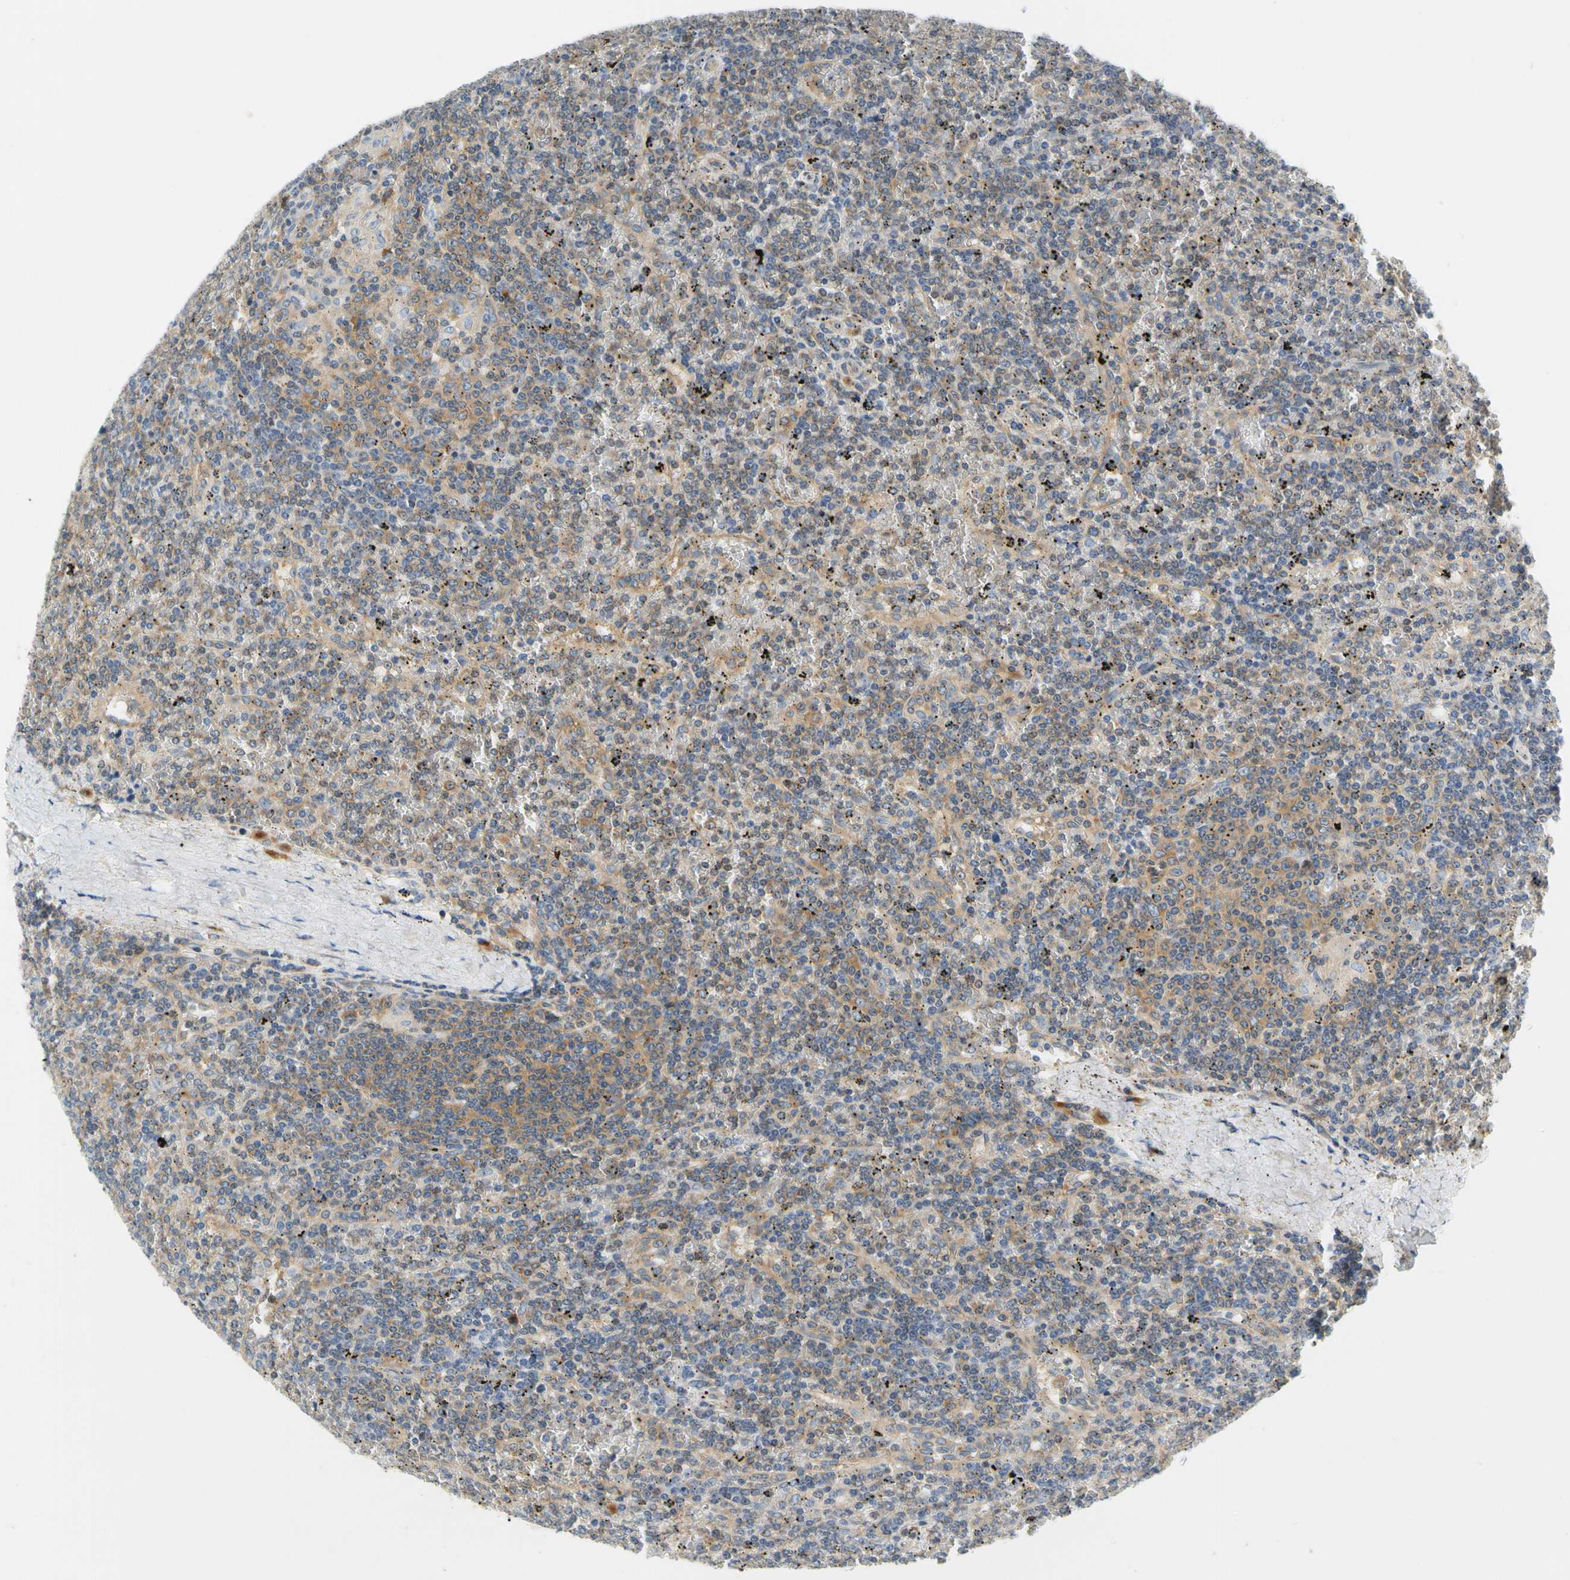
{"staining": {"intensity": "weak", "quantity": "25%-75%", "location": "cytoplasmic/membranous"}, "tissue": "lymphoma", "cell_type": "Tumor cells", "image_type": "cancer", "snomed": [{"axis": "morphology", "description": "Malignant lymphoma, non-Hodgkin's type, Low grade"}, {"axis": "topography", "description": "Spleen"}], "caption": "Tumor cells reveal low levels of weak cytoplasmic/membranous positivity in about 25%-75% of cells in human lymphoma.", "gene": "LRRC47", "patient": {"sex": "female", "age": 19}}